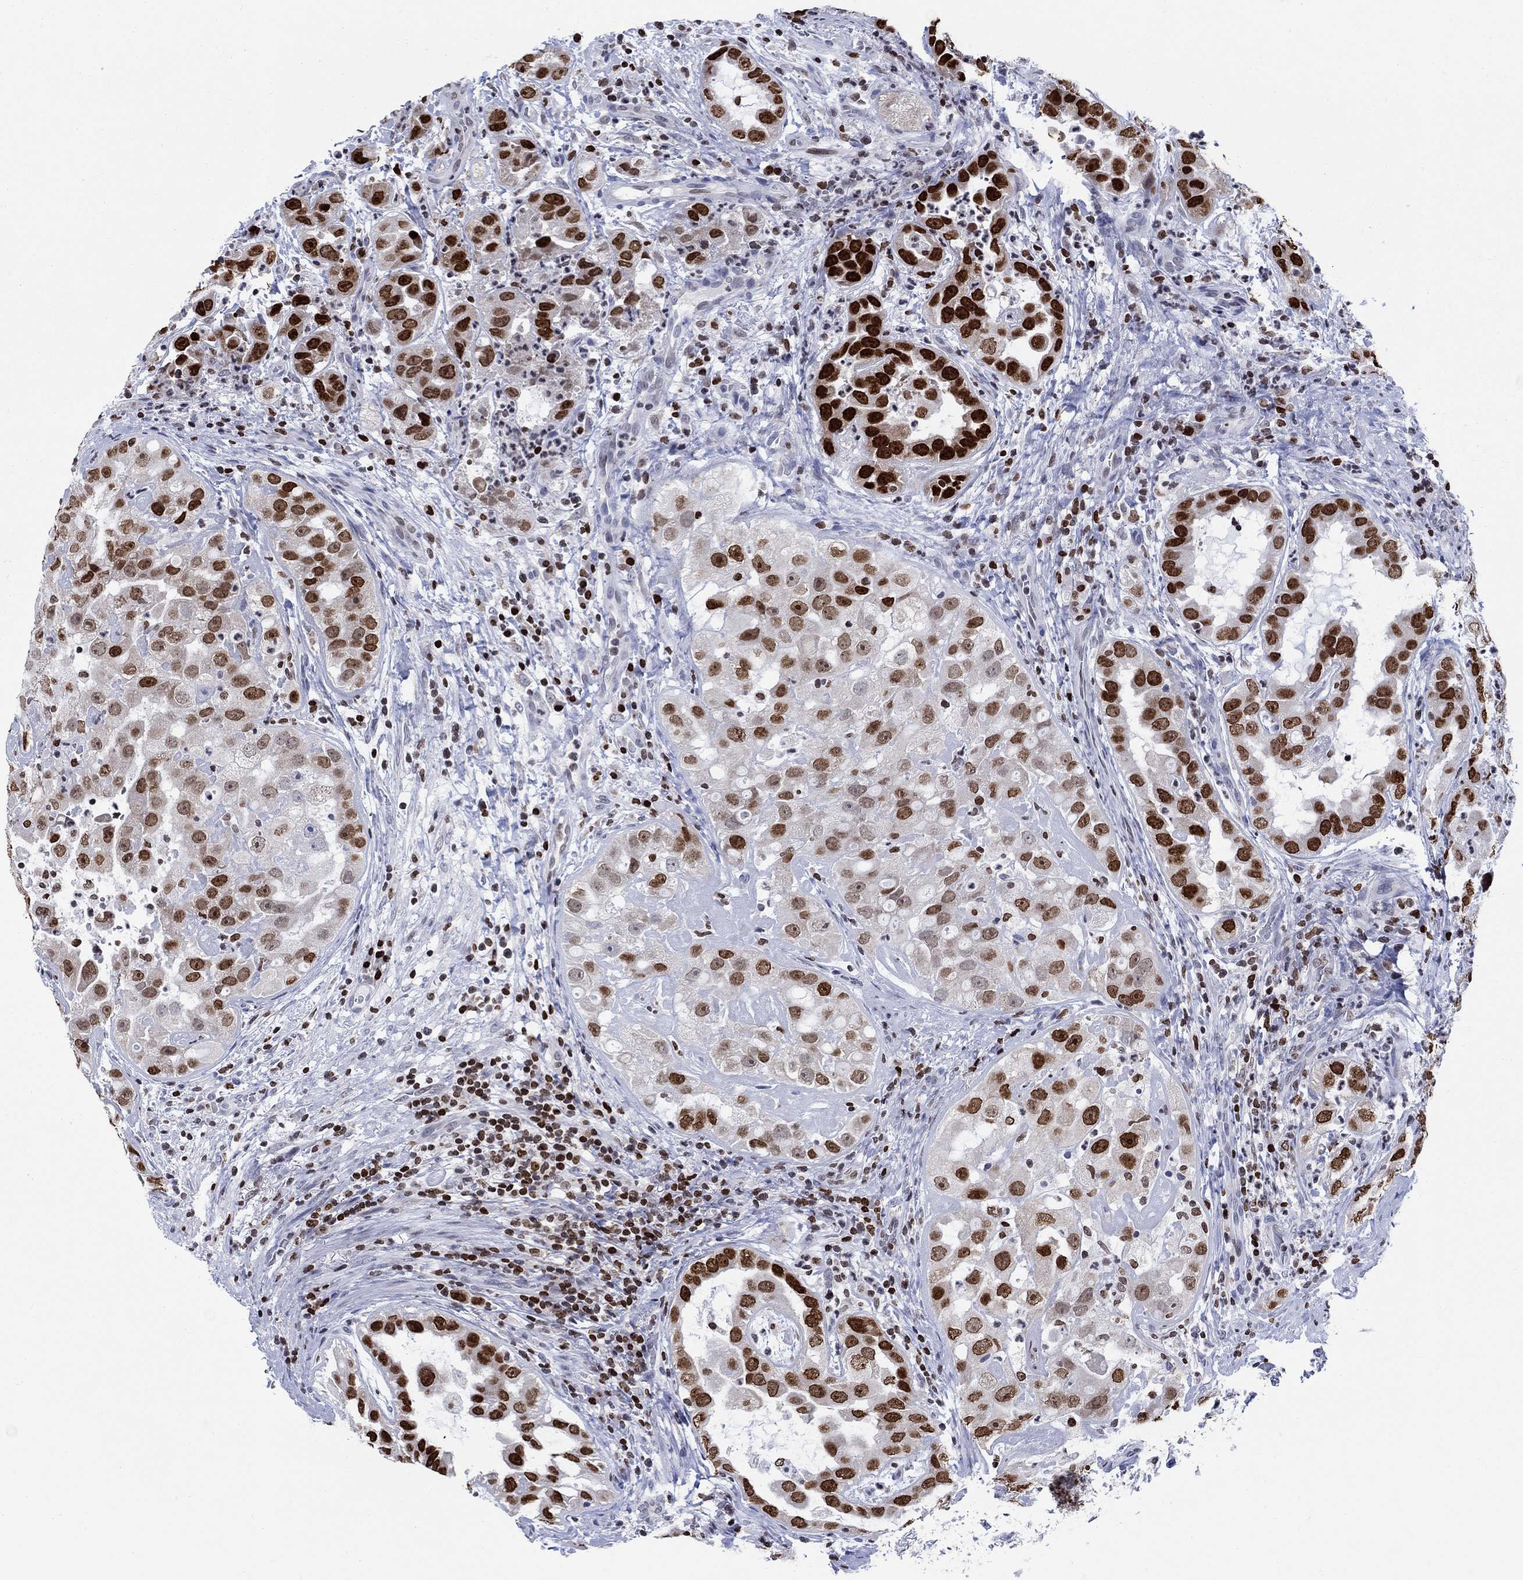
{"staining": {"intensity": "strong", "quantity": "25%-75%", "location": "nuclear"}, "tissue": "urothelial cancer", "cell_type": "Tumor cells", "image_type": "cancer", "snomed": [{"axis": "morphology", "description": "Urothelial carcinoma, High grade"}, {"axis": "topography", "description": "Urinary bladder"}], "caption": "This image exhibits immunohistochemistry staining of human high-grade urothelial carcinoma, with high strong nuclear staining in approximately 25%-75% of tumor cells.", "gene": "HMGA1", "patient": {"sex": "female", "age": 41}}